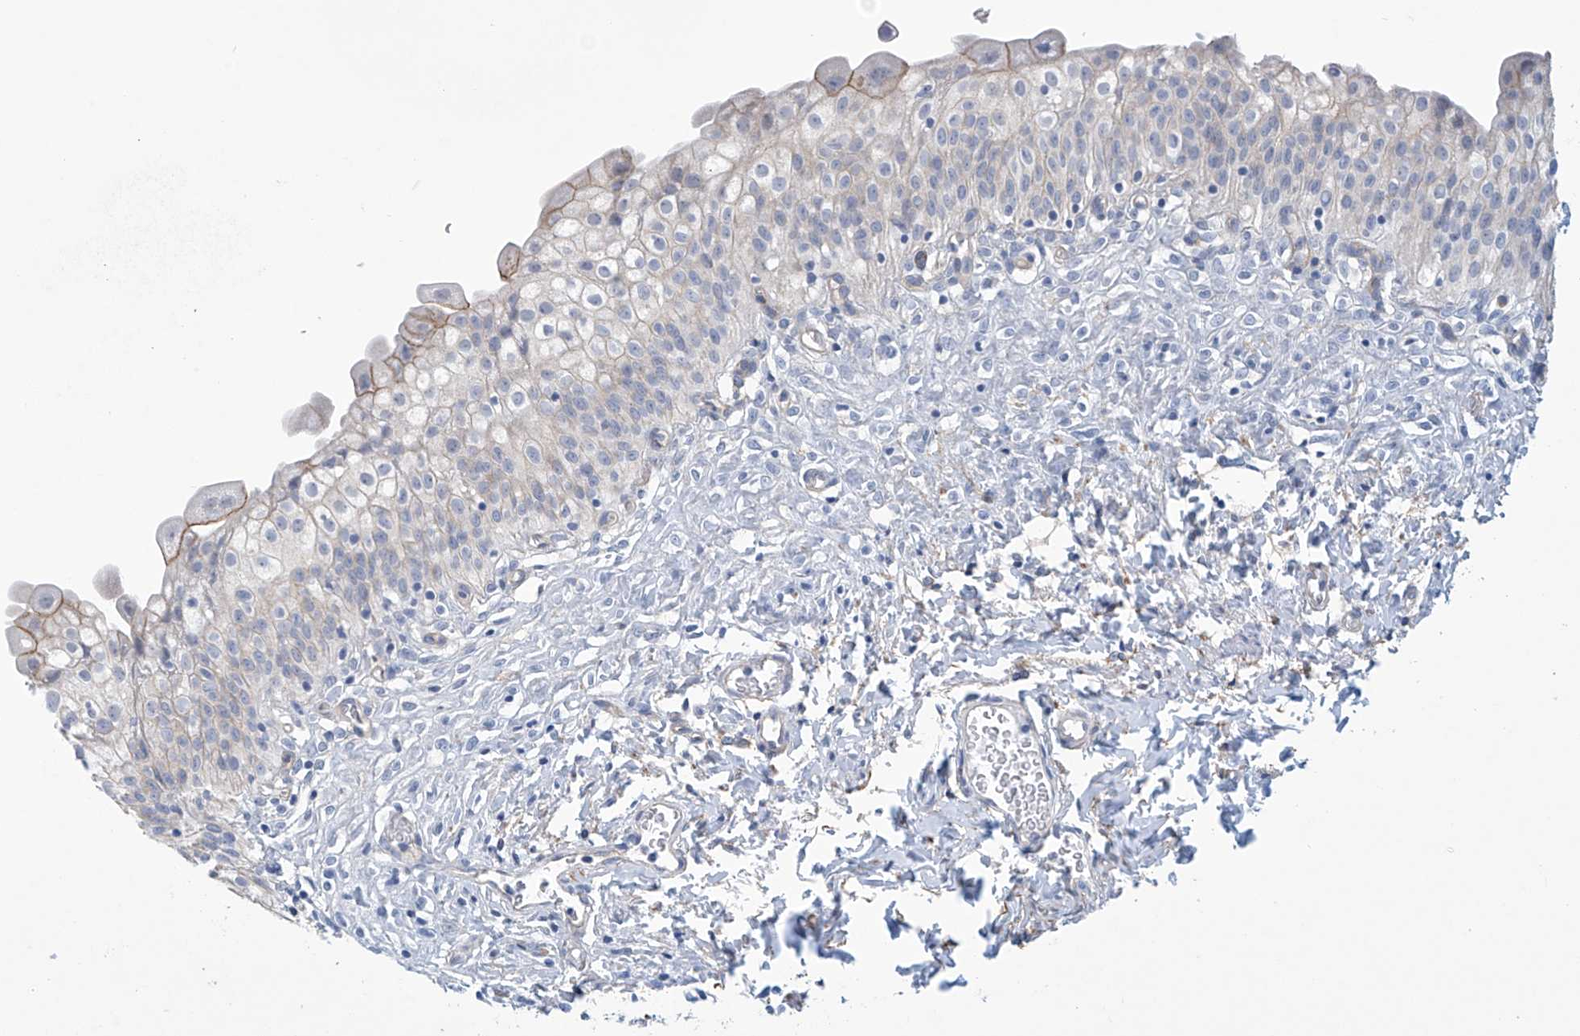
{"staining": {"intensity": "moderate", "quantity": "<25%", "location": "cytoplasmic/membranous"}, "tissue": "urinary bladder", "cell_type": "Urothelial cells", "image_type": "normal", "snomed": [{"axis": "morphology", "description": "Normal tissue, NOS"}, {"axis": "topography", "description": "Urinary bladder"}], "caption": "Protein expression by immunohistochemistry demonstrates moderate cytoplasmic/membranous positivity in approximately <25% of urothelial cells in normal urinary bladder.", "gene": "ABHD13", "patient": {"sex": "male", "age": 55}}